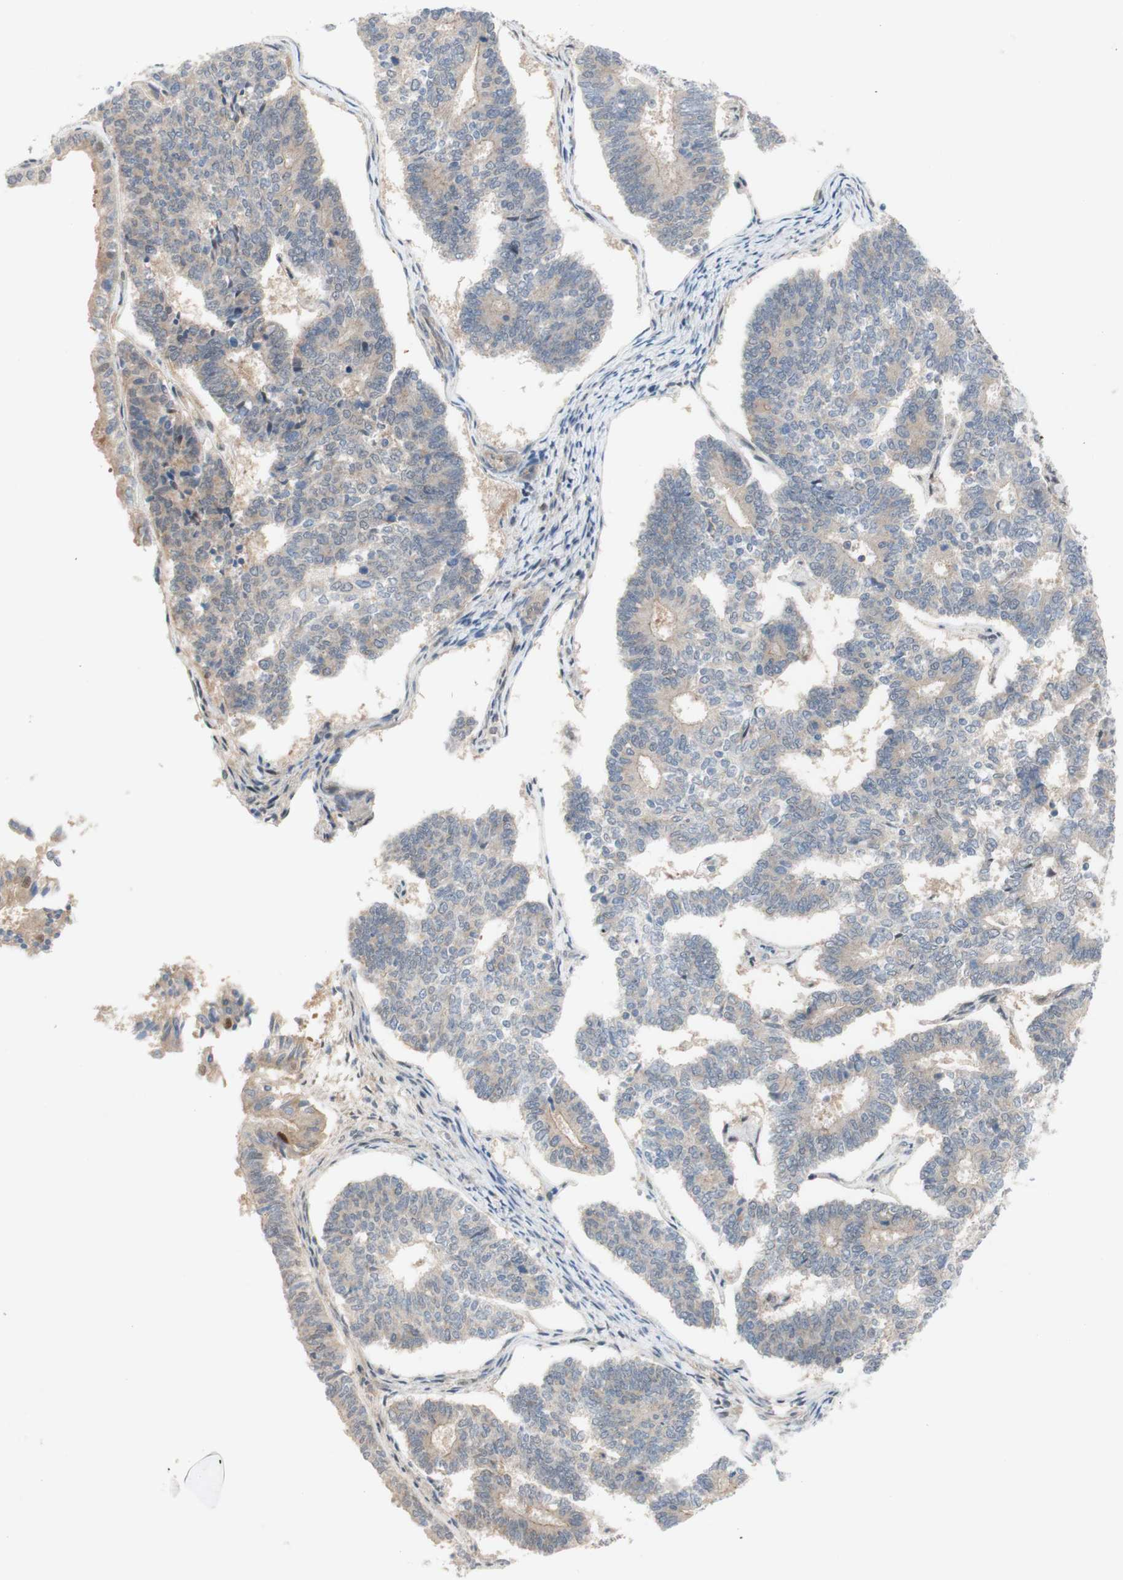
{"staining": {"intensity": "weak", "quantity": "25%-75%", "location": "cytoplasmic/membranous"}, "tissue": "endometrial cancer", "cell_type": "Tumor cells", "image_type": "cancer", "snomed": [{"axis": "morphology", "description": "Adenocarcinoma, NOS"}, {"axis": "topography", "description": "Endometrium"}], "caption": "A high-resolution image shows immunohistochemistry (IHC) staining of endometrial cancer (adenocarcinoma), which exhibits weak cytoplasmic/membranous staining in about 25%-75% of tumor cells.", "gene": "RFNG", "patient": {"sex": "female", "age": 70}}